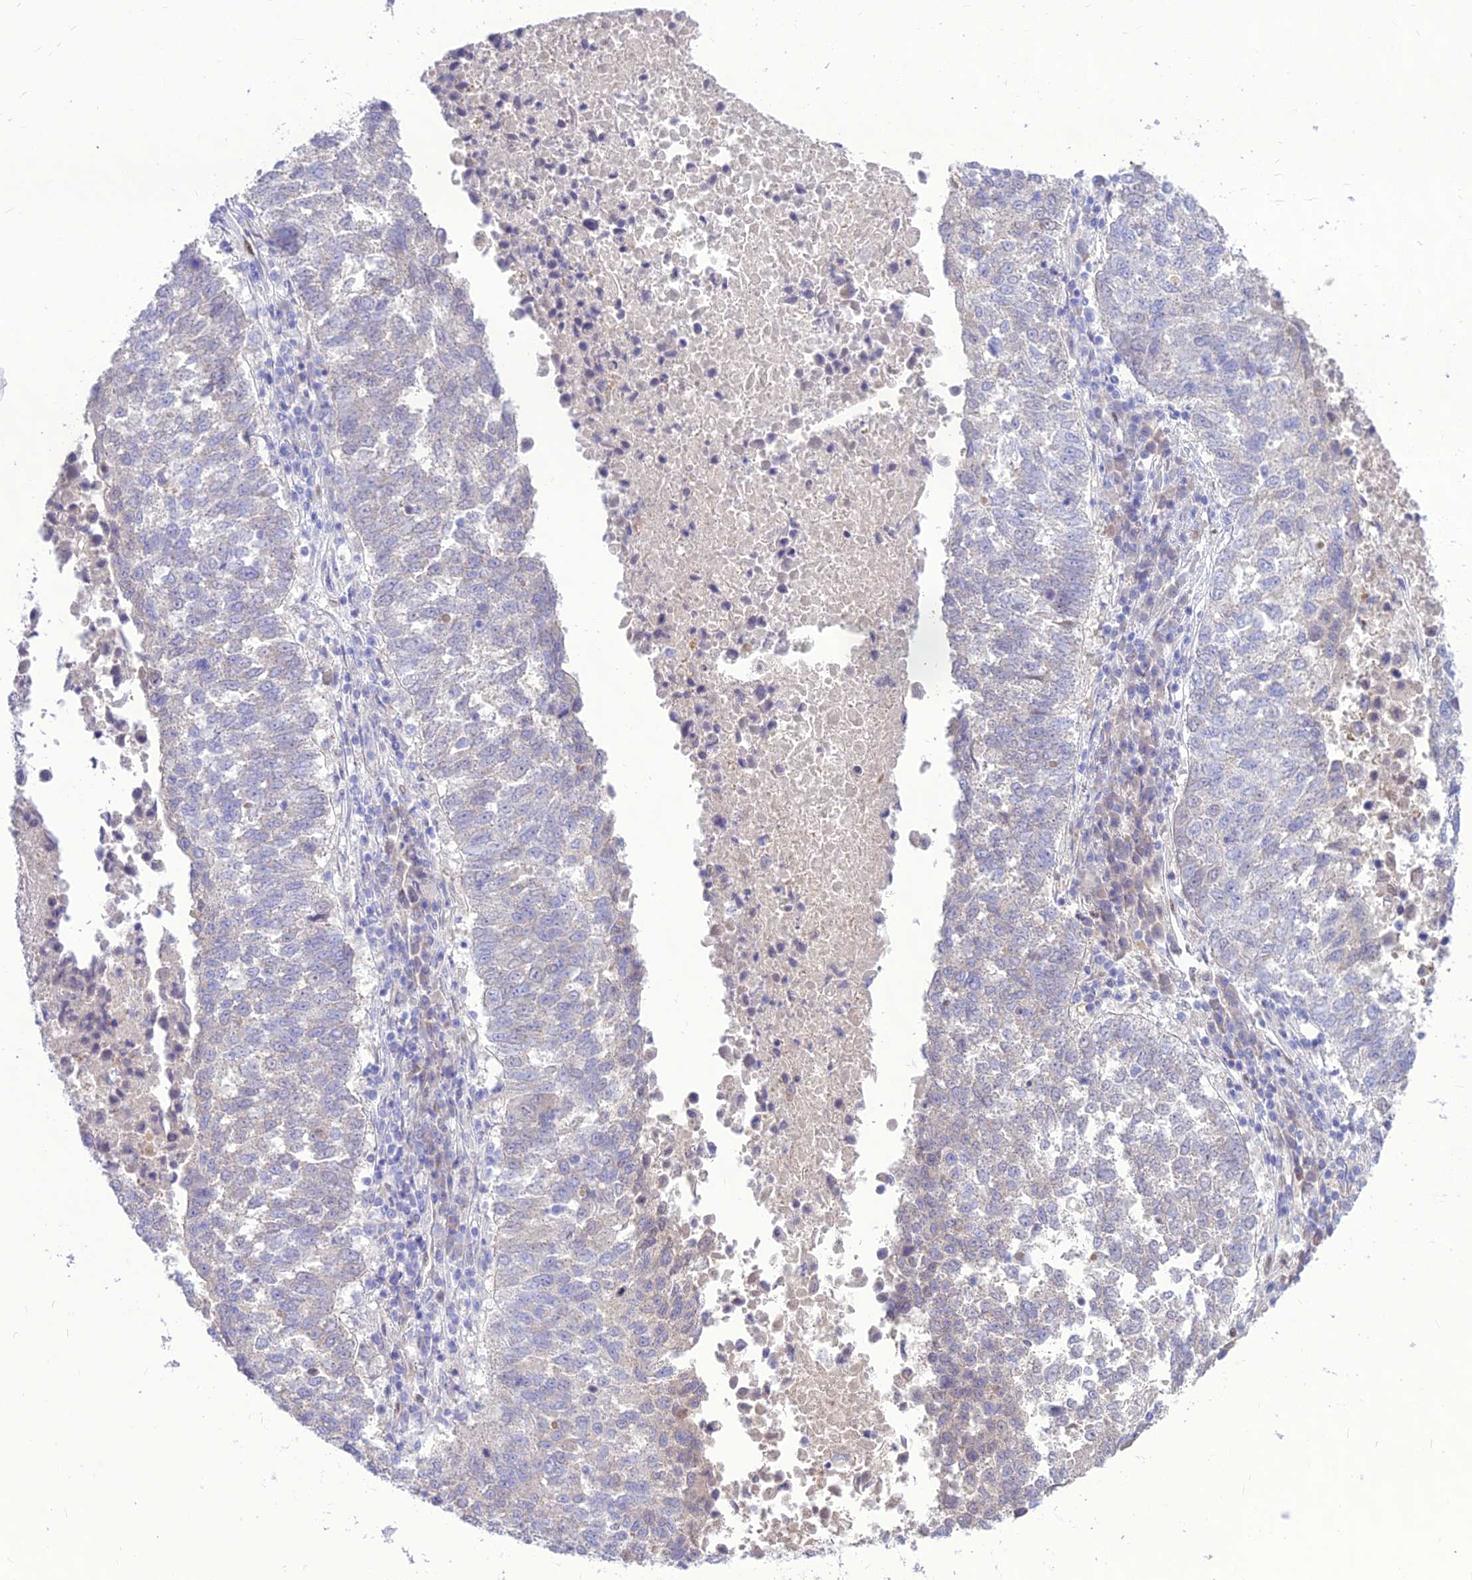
{"staining": {"intensity": "negative", "quantity": "none", "location": "none"}, "tissue": "lung cancer", "cell_type": "Tumor cells", "image_type": "cancer", "snomed": [{"axis": "morphology", "description": "Squamous cell carcinoma, NOS"}, {"axis": "topography", "description": "Lung"}], "caption": "An image of lung cancer stained for a protein exhibits no brown staining in tumor cells.", "gene": "NOVA2", "patient": {"sex": "male", "age": 73}}